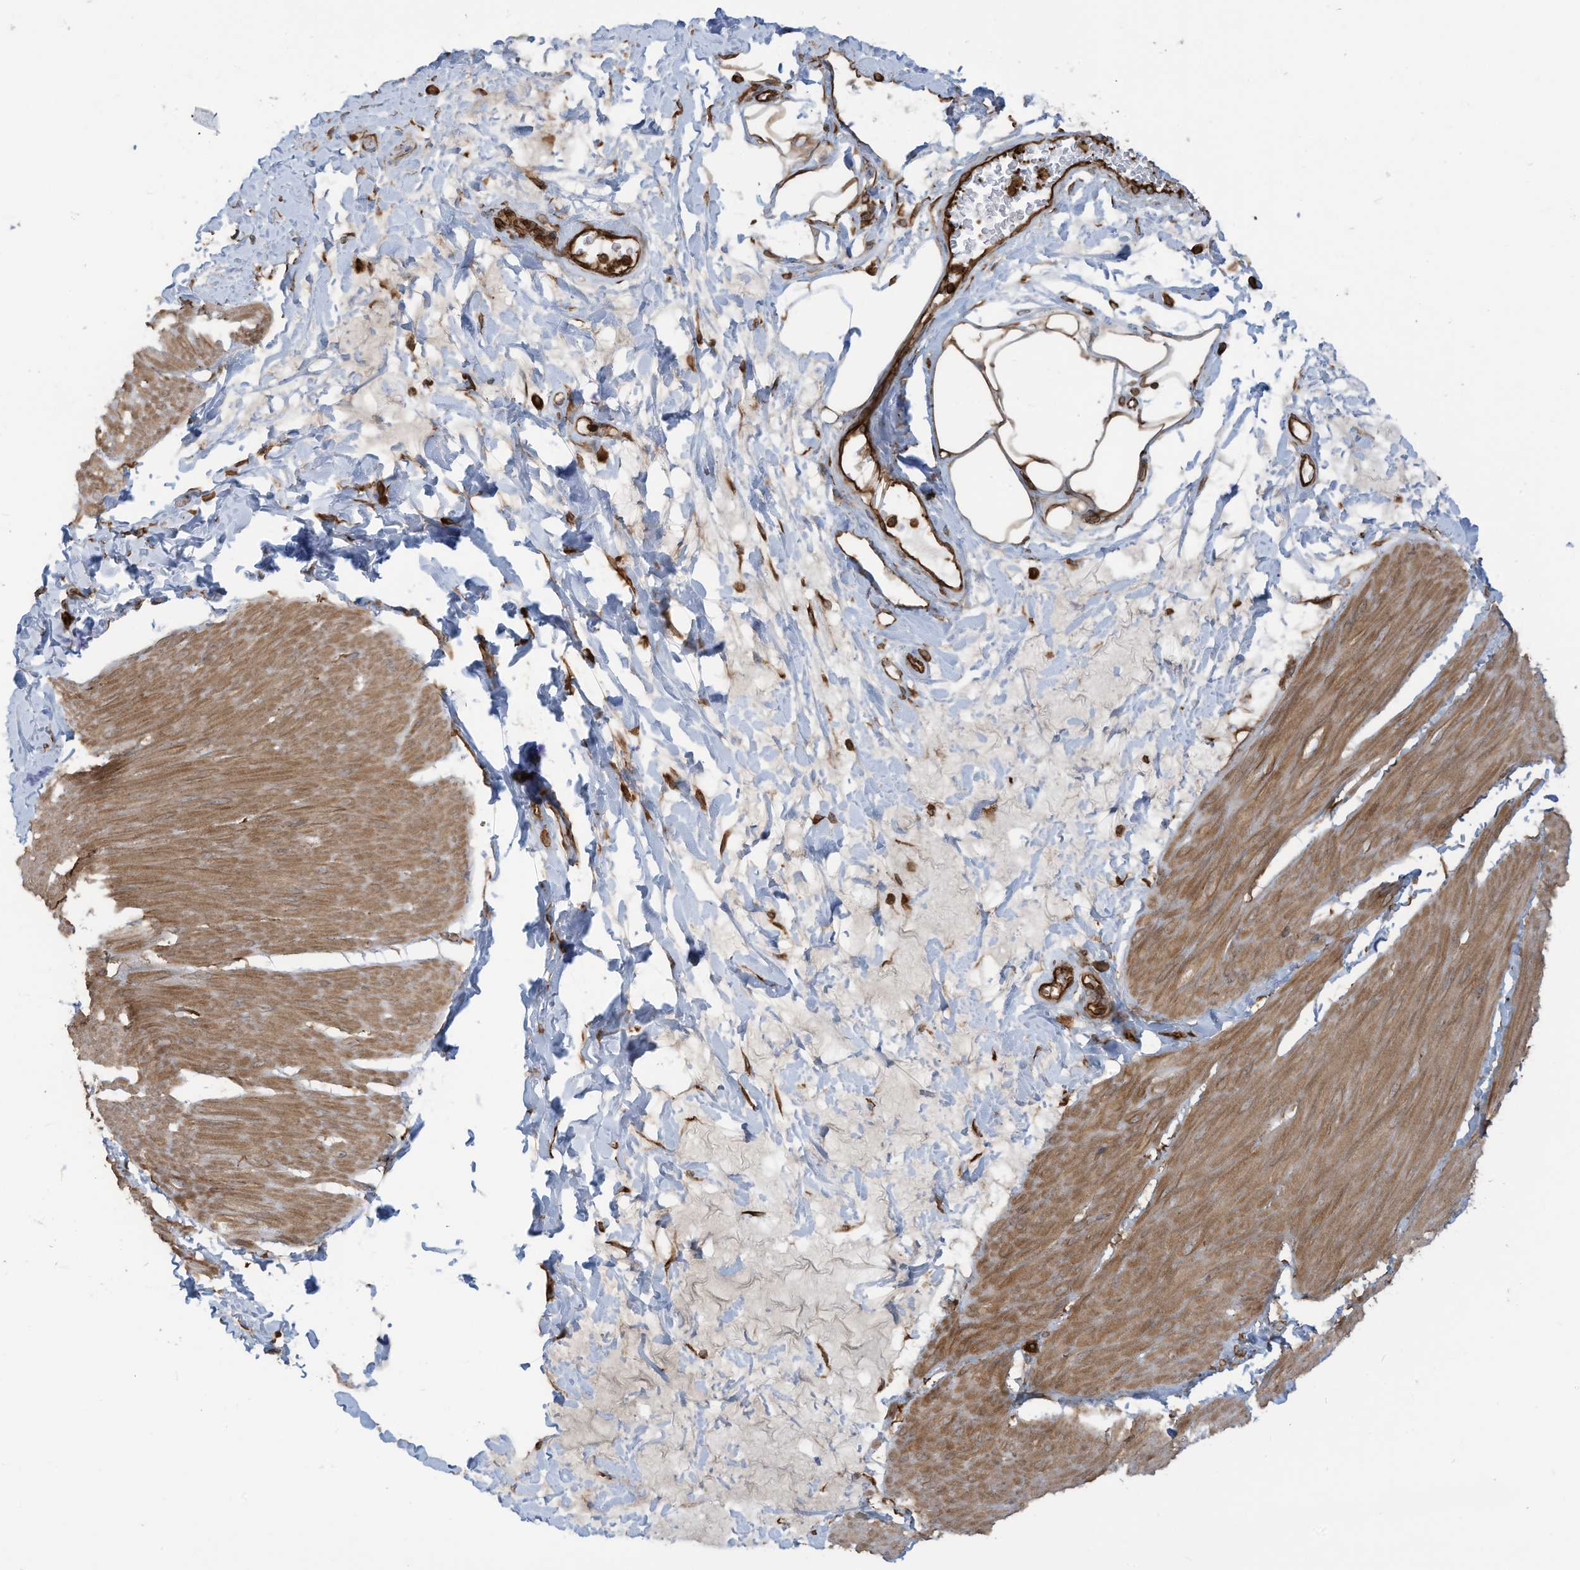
{"staining": {"intensity": "moderate", "quantity": ">75%", "location": "cytoplasmic/membranous"}, "tissue": "smooth muscle", "cell_type": "Smooth muscle cells", "image_type": "normal", "snomed": [{"axis": "morphology", "description": "Urothelial carcinoma, High grade"}, {"axis": "topography", "description": "Urinary bladder"}], "caption": "DAB immunohistochemical staining of benign smooth muscle displays moderate cytoplasmic/membranous protein expression in approximately >75% of smooth muscle cells.", "gene": "SLC9A2", "patient": {"sex": "male", "age": 46}}